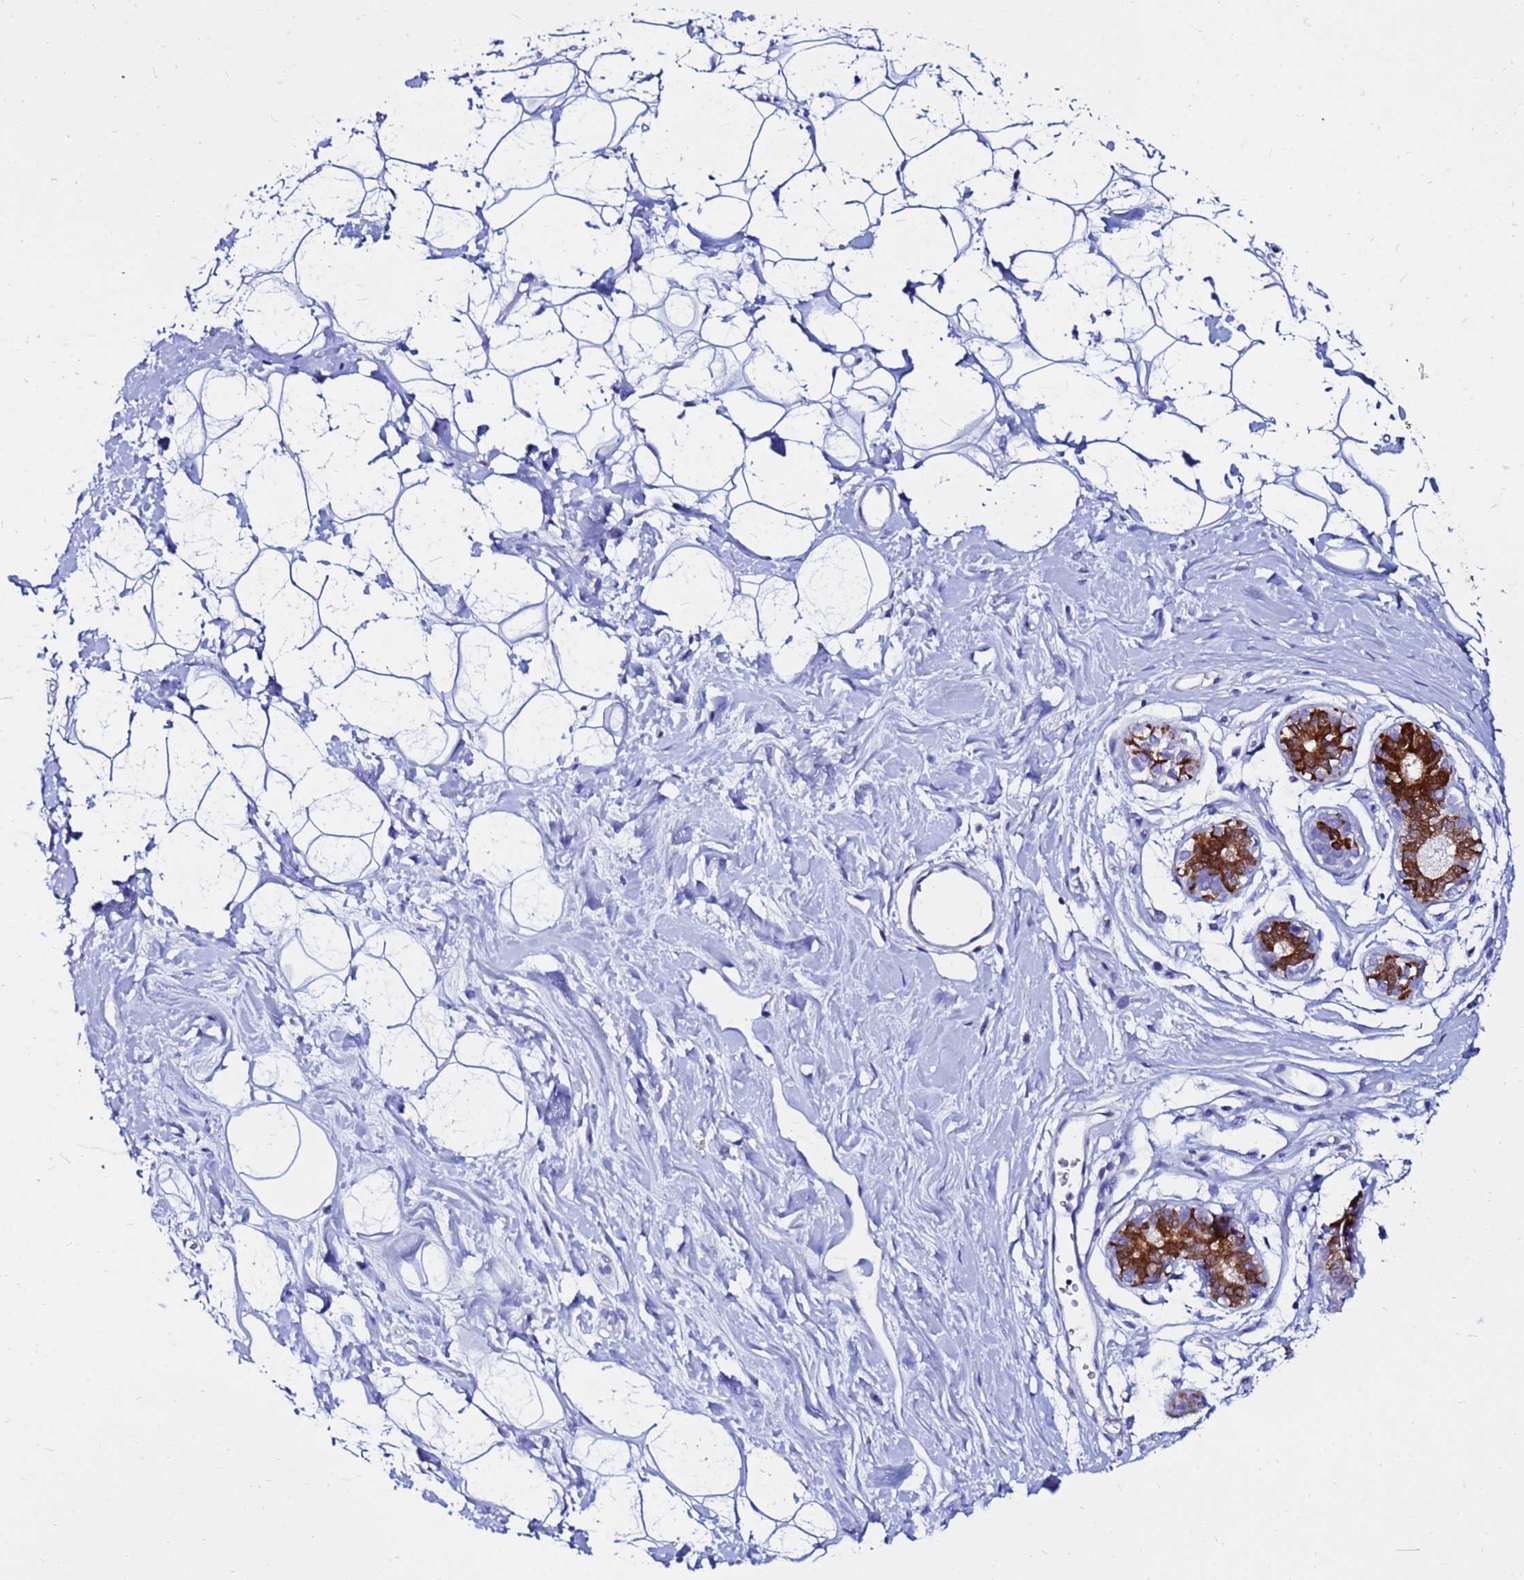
{"staining": {"intensity": "negative", "quantity": "none", "location": "none"}, "tissue": "adipose tissue", "cell_type": "Adipocytes", "image_type": "normal", "snomed": [{"axis": "morphology", "description": "Normal tissue, NOS"}, {"axis": "topography", "description": "Breast"}], "caption": "This is an immunohistochemistry image of normal adipose tissue. There is no positivity in adipocytes.", "gene": "PPP1R14C", "patient": {"sex": "female", "age": 26}}